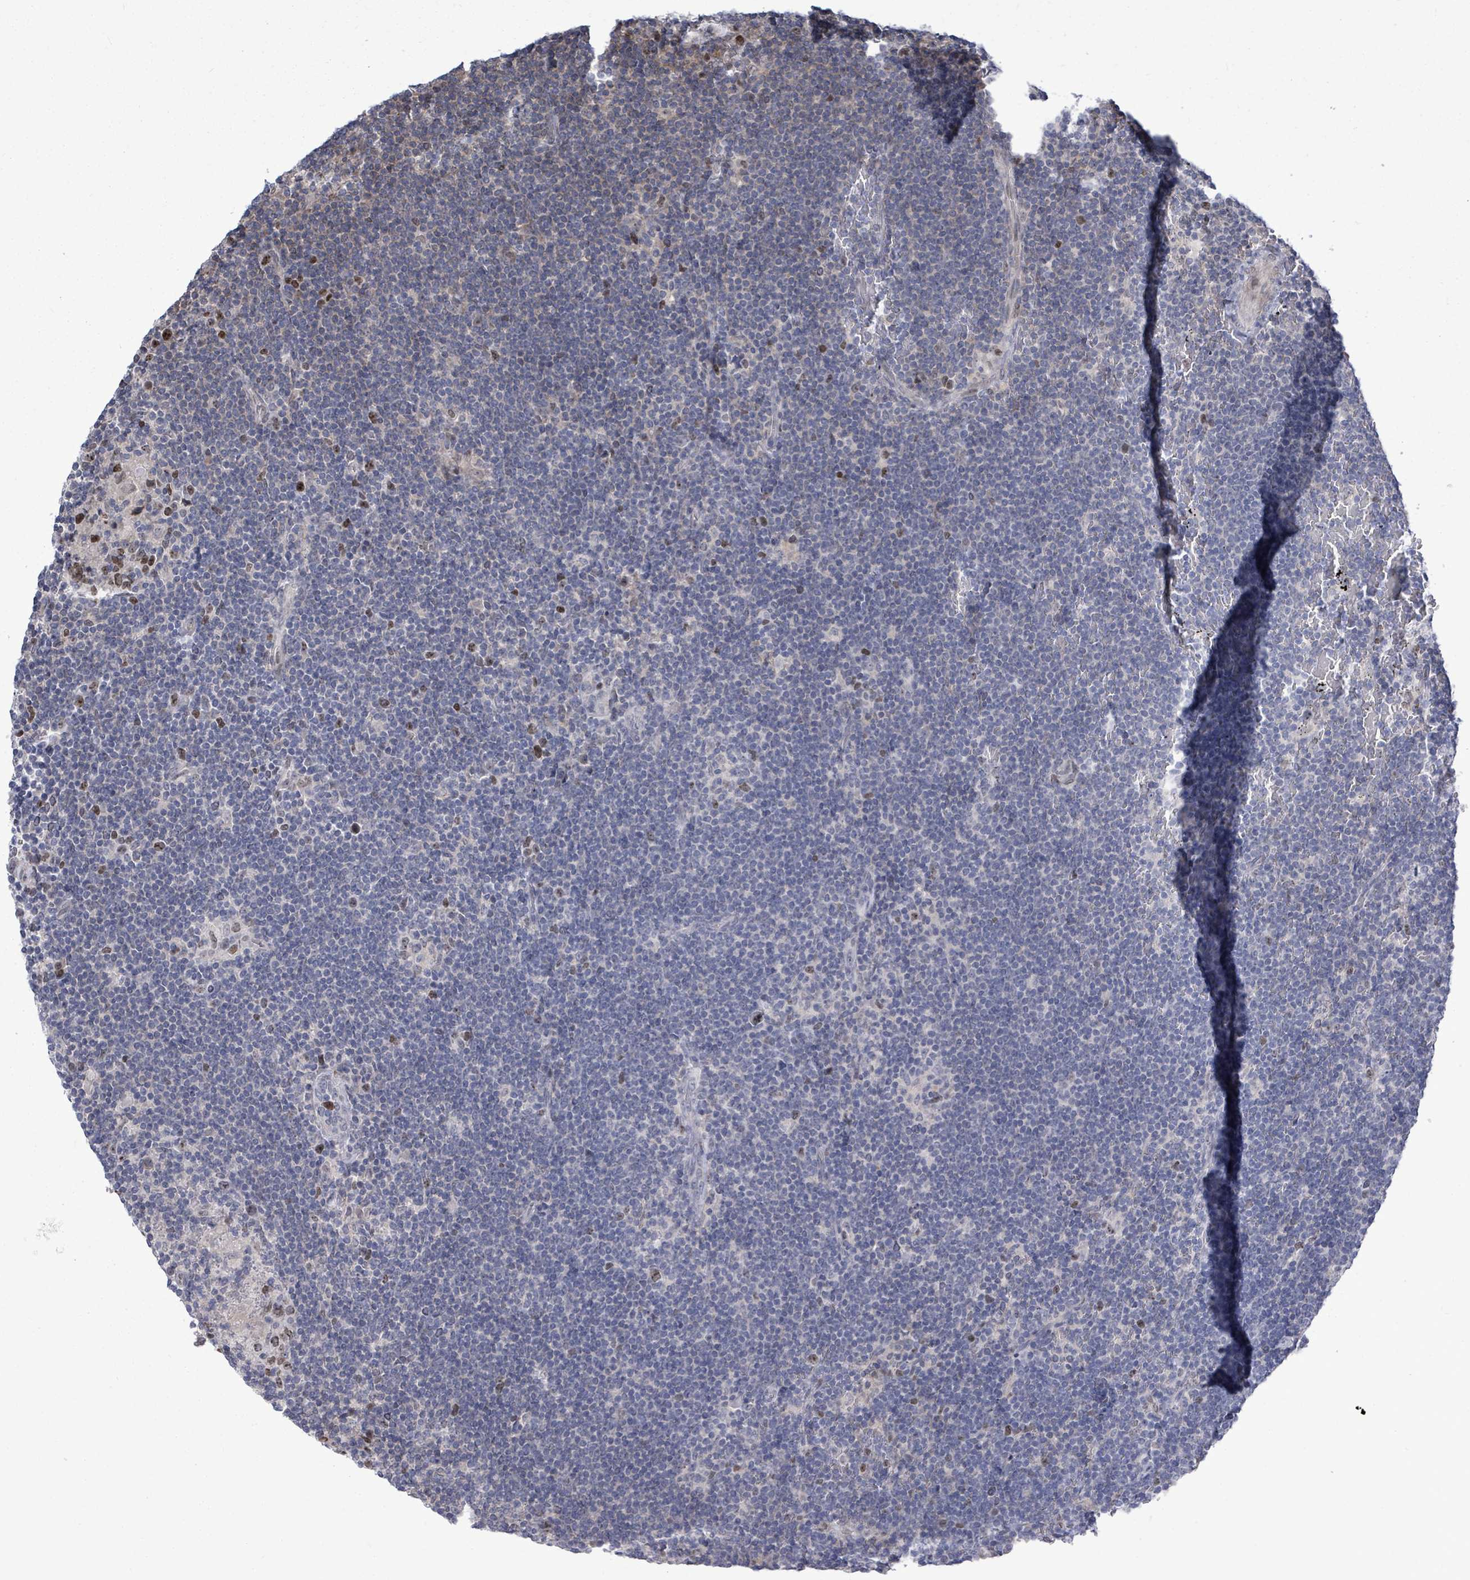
{"staining": {"intensity": "negative", "quantity": "none", "location": "none"}, "tissue": "lymphoma", "cell_type": "Tumor cells", "image_type": "cancer", "snomed": [{"axis": "morphology", "description": "Hodgkin's disease, NOS"}, {"axis": "topography", "description": "Lymph node"}], "caption": "This is an immunohistochemistry (IHC) histopathology image of human lymphoma. There is no expression in tumor cells.", "gene": "PAPSS1", "patient": {"sex": "female", "age": 57}}